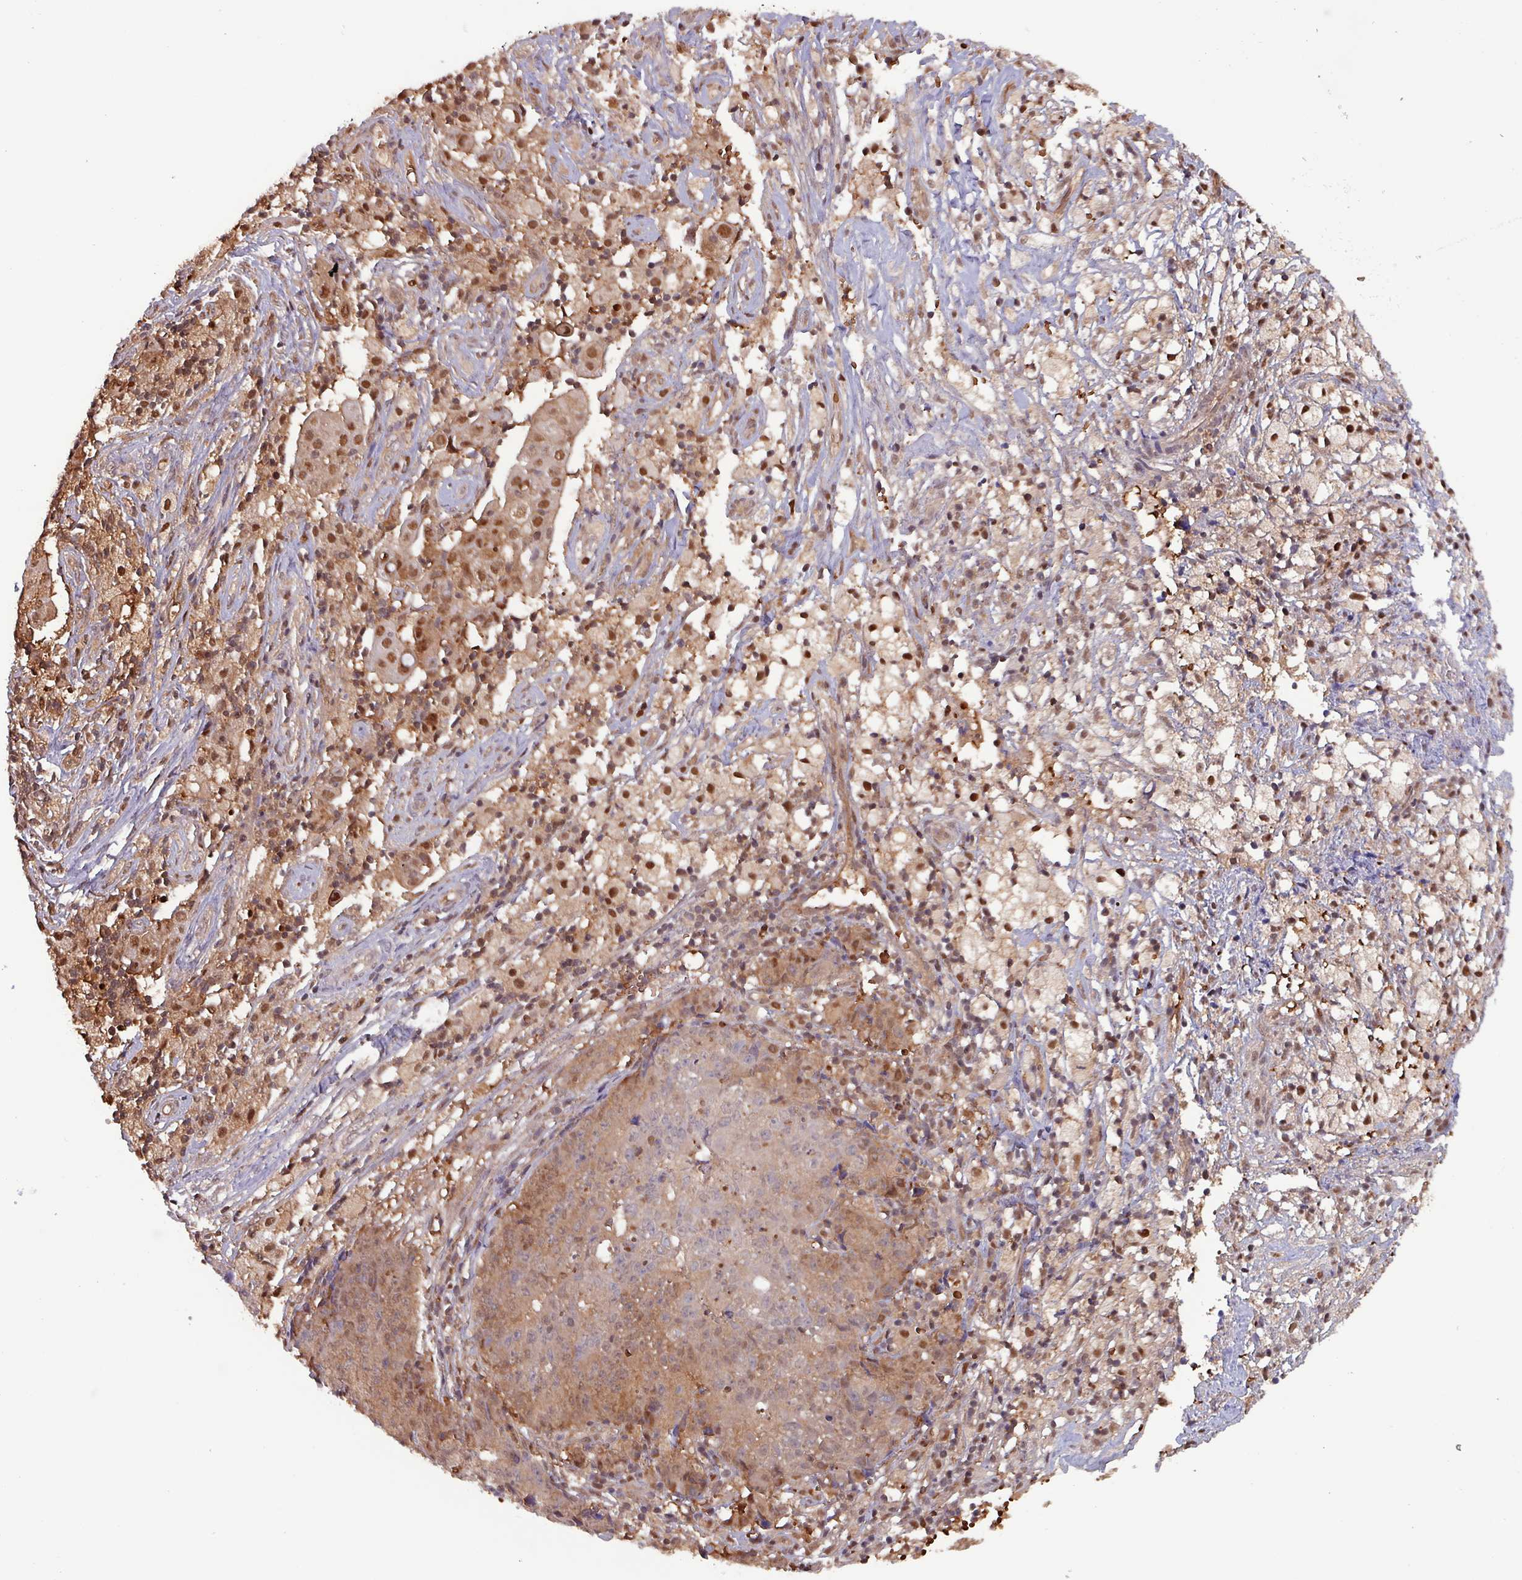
{"staining": {"intensity": "moderate", "quantity": ">75%", "location": "cytoplasmic/membranous,nuclear"}, "tissue": "ovarian cancer", "cell_type": "Tumor cells", "image_type": "cancer", "snomed": [{"axis": "morphology", "description": "Carcinoma, endometroid"}, {"axis": "topography", "description": "Ovary"}], "caption": "IHC histopathology image of human ovarian cancer (endometroid carcinoma) stained for a protein (brown), which exhibits medium levels of moderate cytoplasmic/membranous and nuclear positivity in about >75% of tumor cells.", "gene": "PSMB8", "patient": {"sex": "female", "age": 42}}